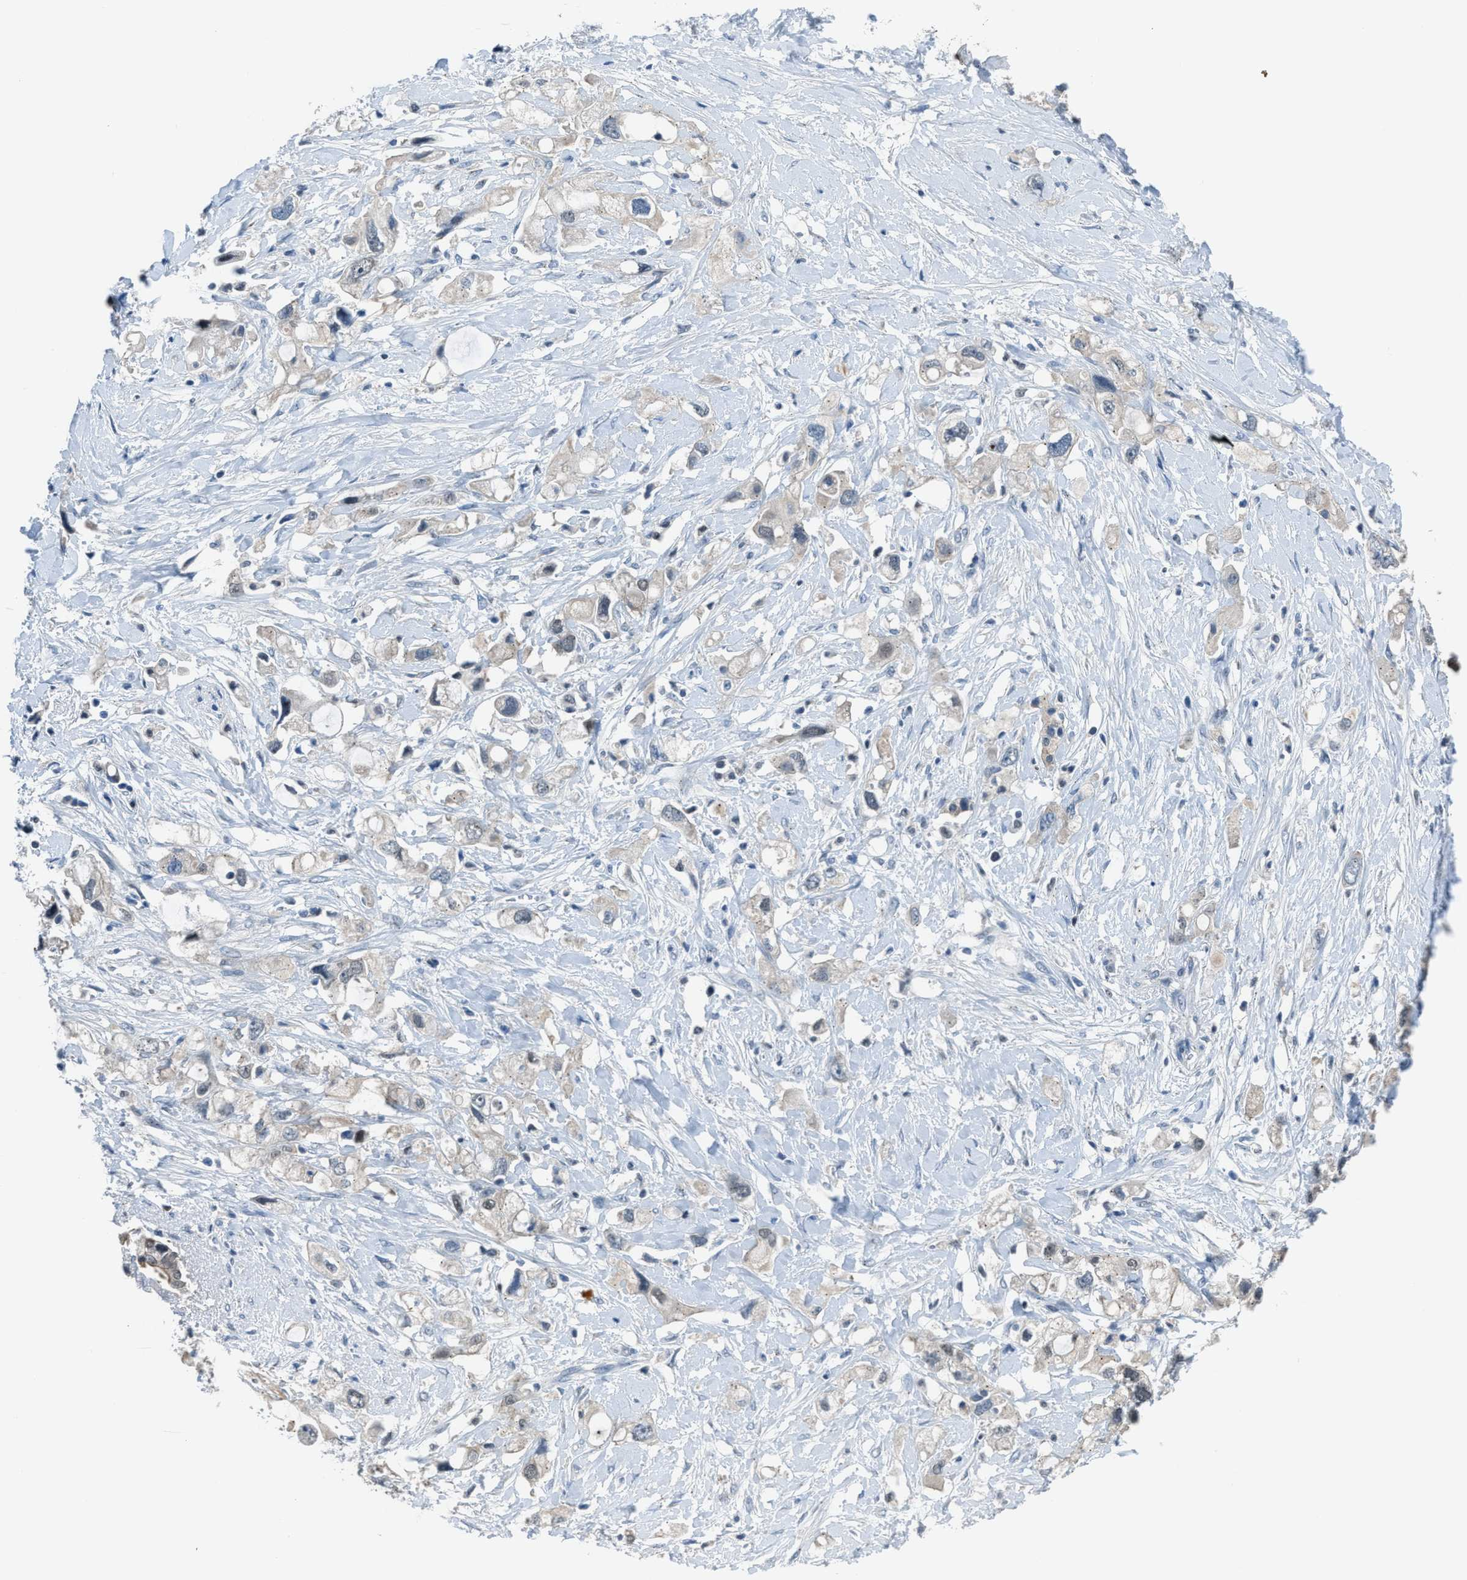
{"staining": {"intensity": "weak", "quantity": "25%-75%", "location": "cytoplasmic/membranous"}, "tissue": "pancreatic cancer", "cell_type": "Tumor cells", "image_type": "cancer", "snomed": [{"axis": "morphology", "description": "Adenocarcinoma, NOS"}, {"axis": "topography", "description": "Pancreas"}], "caption": "A histopathology image of adenocarcinoma (pancreatic) stained for a protein shows weak cytoplasmic/membranous brown staining in tumor cells.", "gene": "DUSP19", "patient": {"sex": "female", "age": 56}}